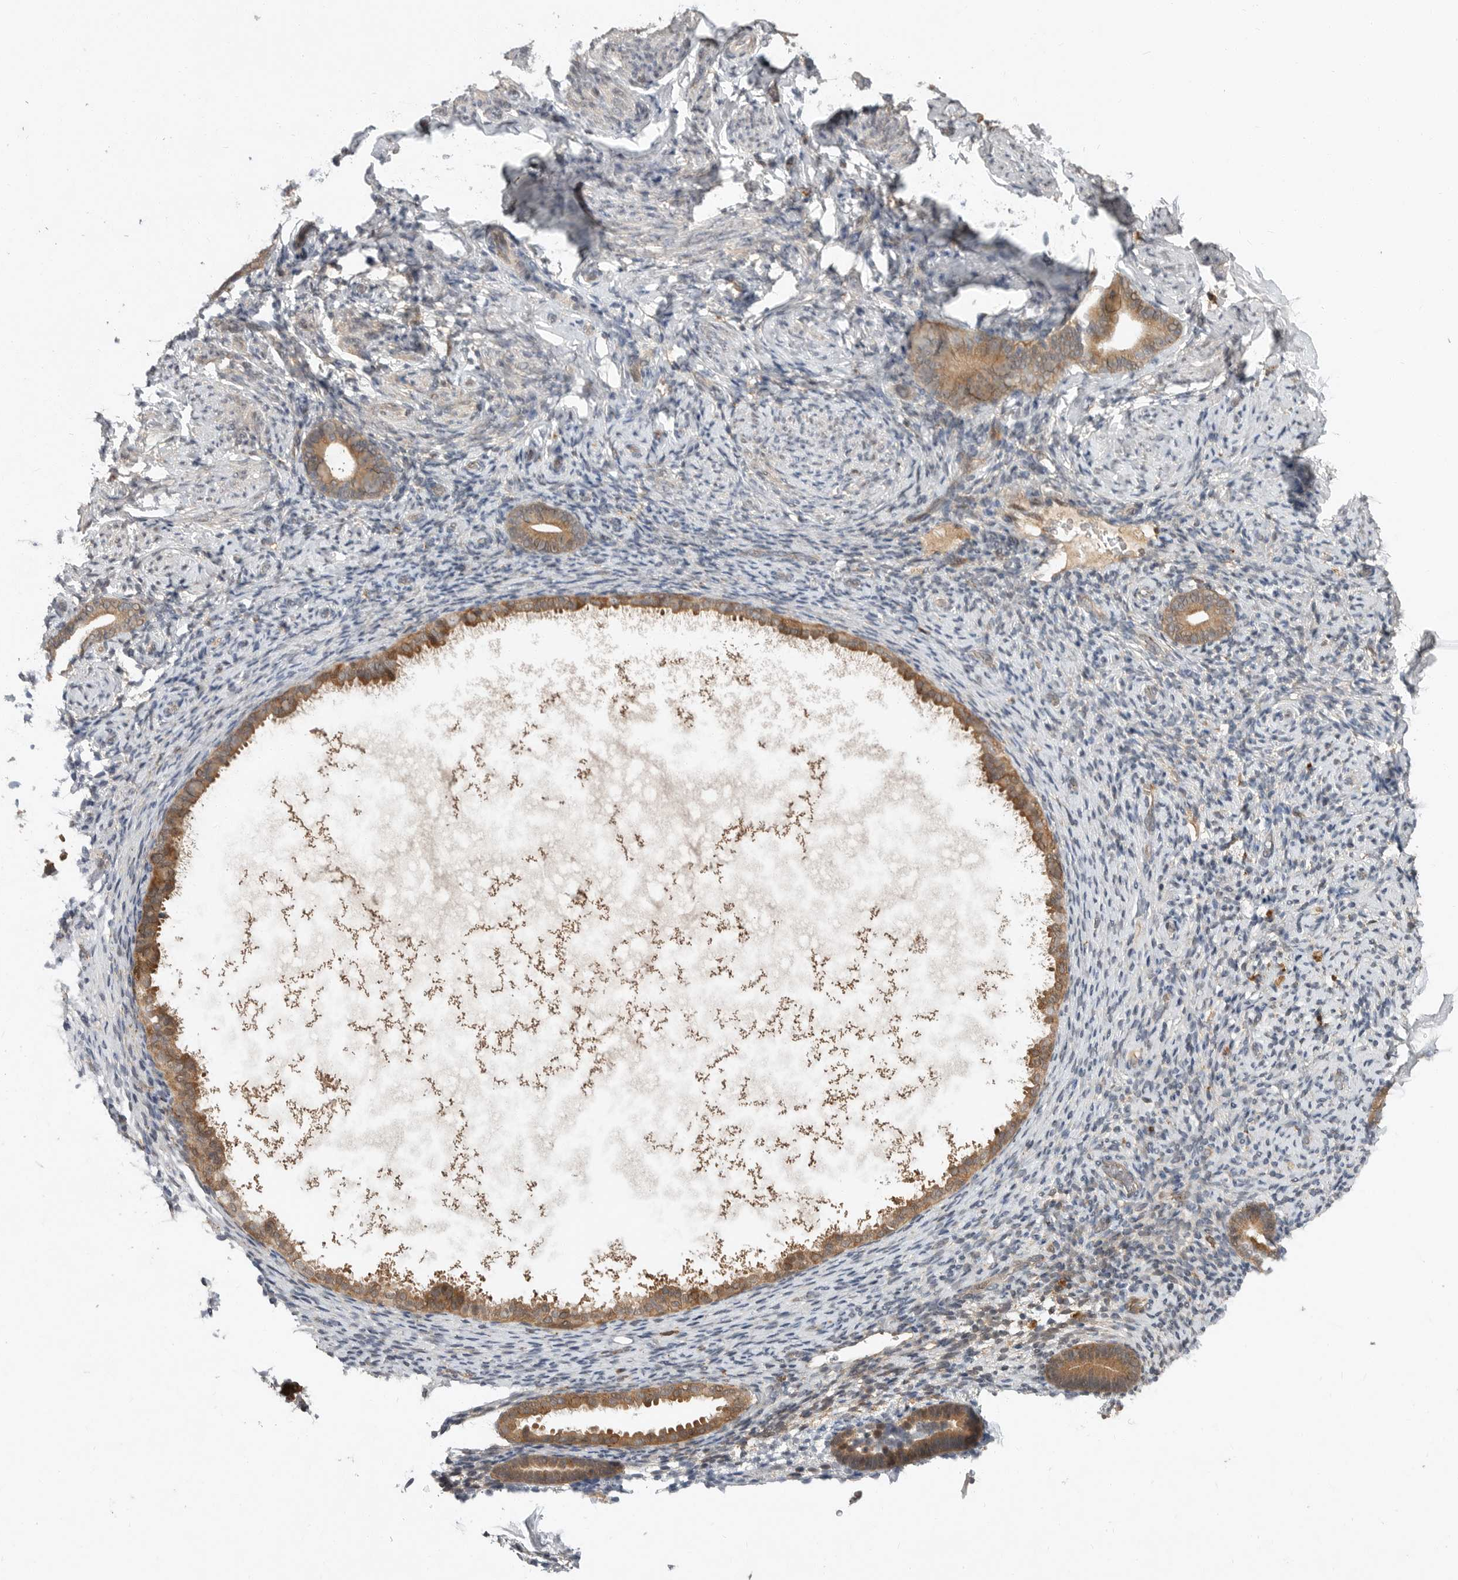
{"staining": {"intensity": "weak", "quantity": "<25%", "location": "cytoplasmic/membranous"}, "tissue": "endometrium", "cell_type": "Cells in endometrial stroma", "image_type": "normal", "snomed": [{"axis": "morphology", "description": "Normal tissue, NOS"}, {"axis": "topography", "description": "Endometrium"}], "caption": "The image reveals no significant staining in cells in endometrial stroma of endometrium.", "gene": "OSBPL9", "patient": {"sex": "female", "age": 51}}